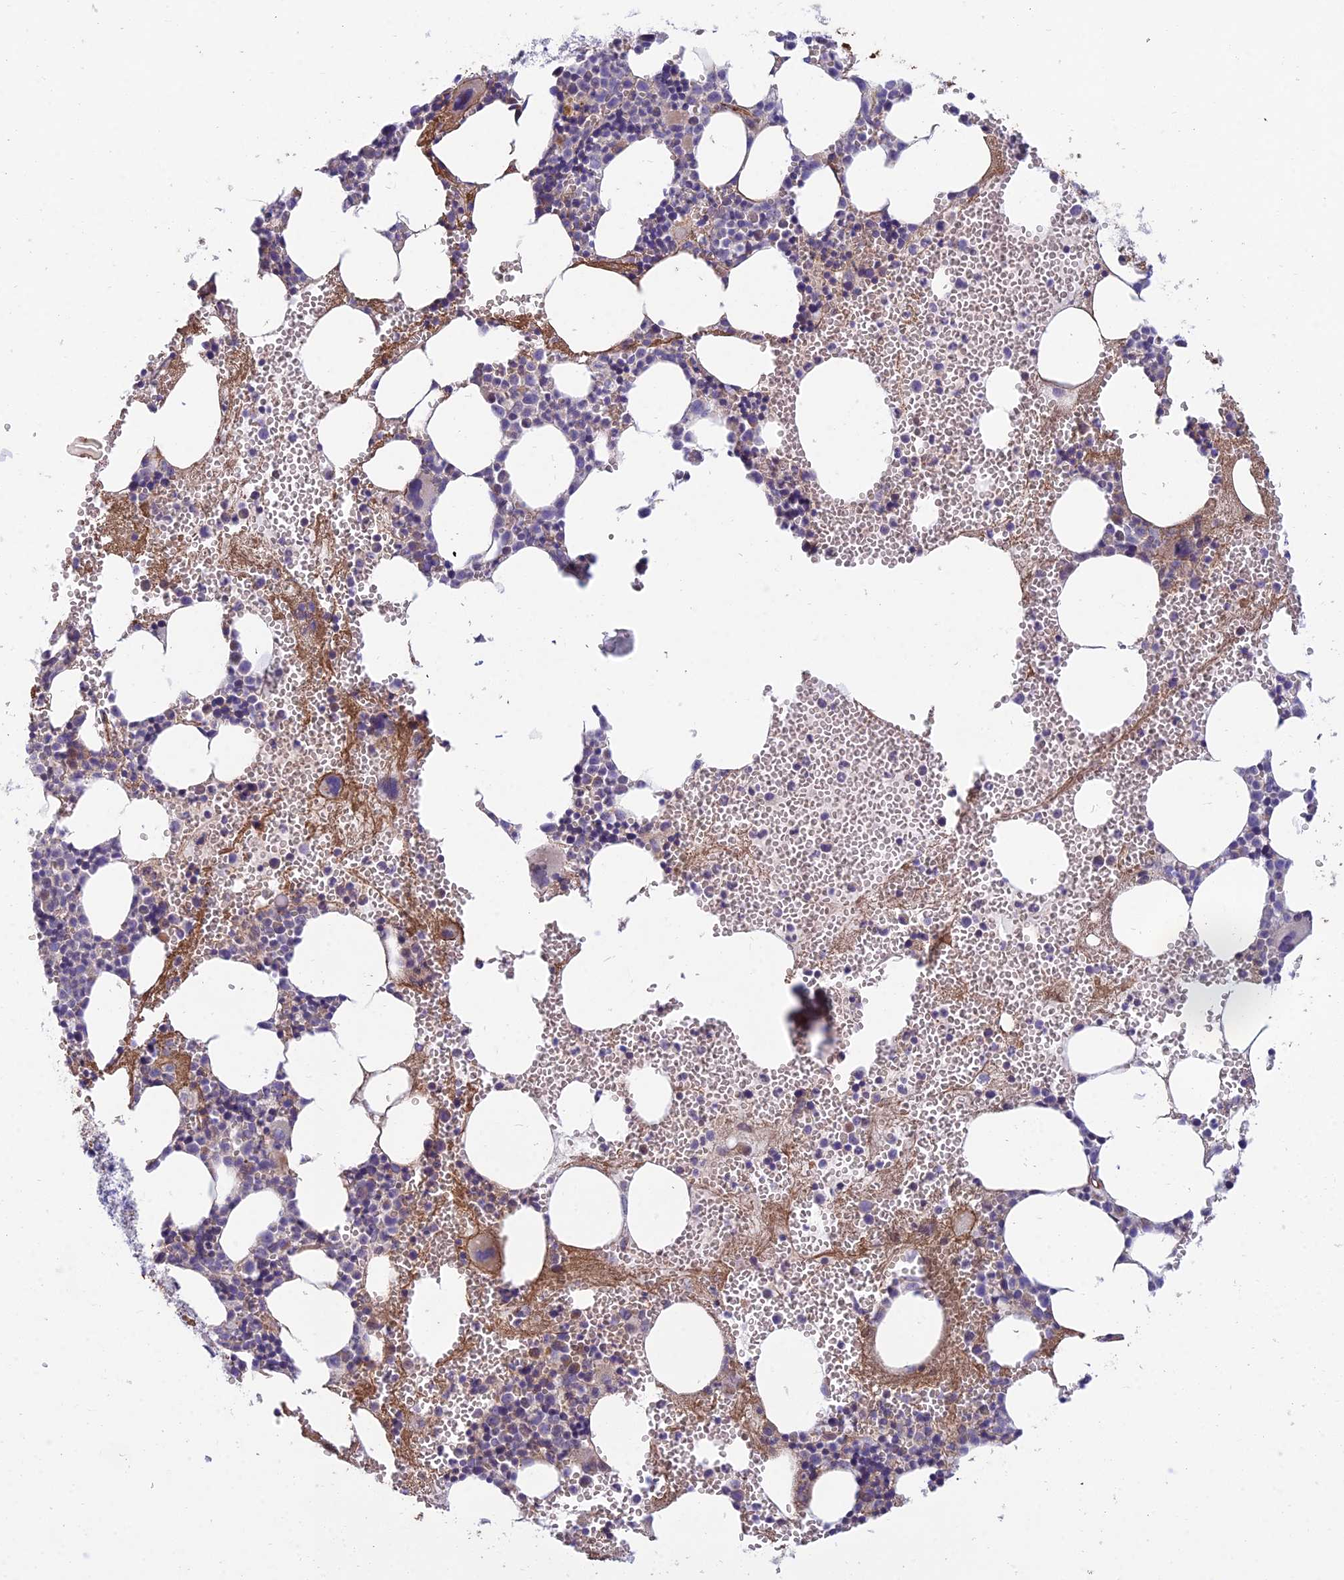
{"staining": {"intensity": "moderate", "quantity": "<25%", "location": "cytoplasmic/membranous"}, "tissue": "bone marrow", "cell_type": "Hematopoietic cells", "image_type": "normal", "snomed": [{"axis": "morphology", "description": "Normal tissue, NOS"}, {"axis": "morphology", "description": "Inflammation, NOS"}, {"axis": "topography", "description": "Bone marrow"}], "caption": "Immunohistochemical staining of normal human bone marrow reveals moderate cytoplasmic/membranous protein expression in approximately <25% of hematopoietic cells.", "gene": "DUS2", "patient": {"sex": "female", "age": 76}}